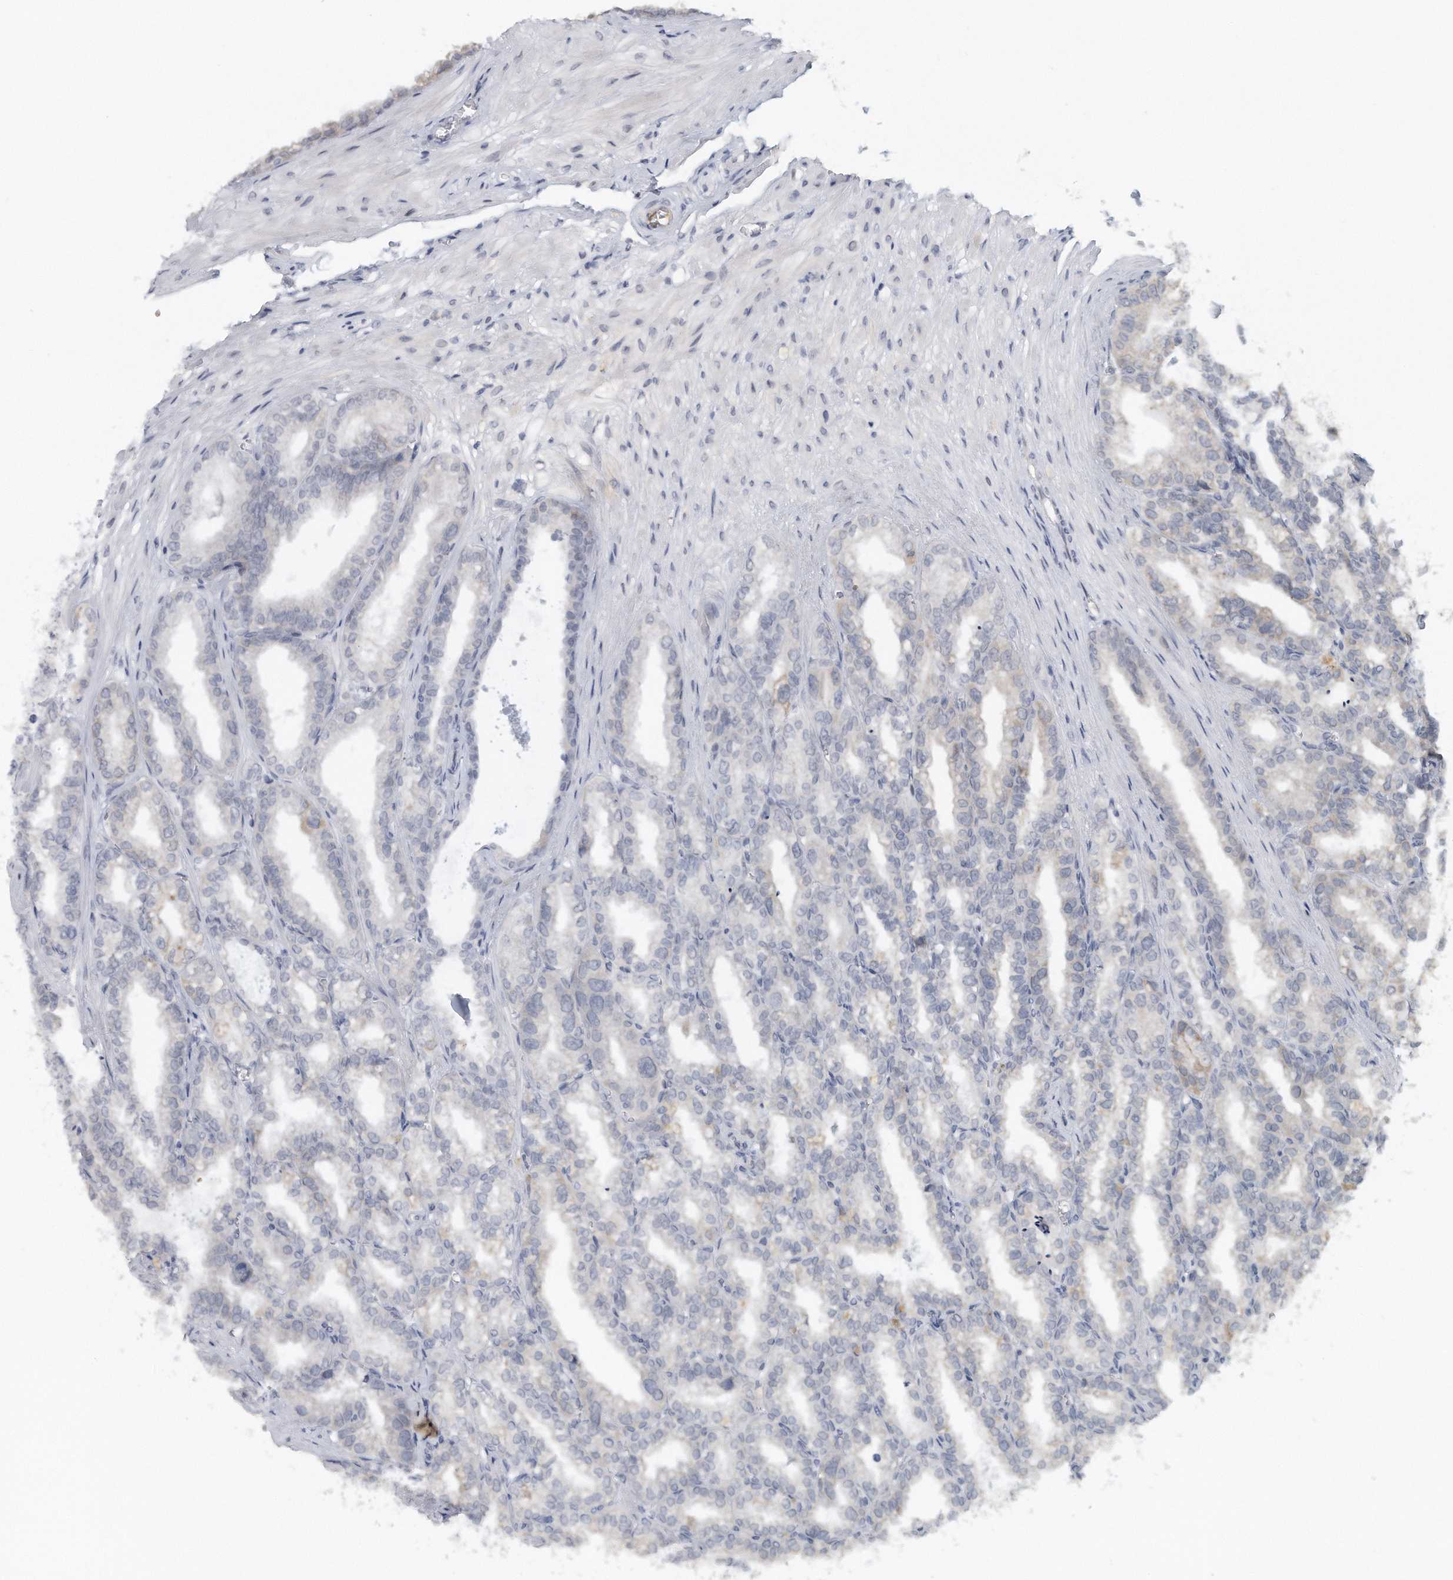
{"staining": {"intensity": "weak", "quantity": "<25%", "location": "cytoplasmic/membranous"}, "tissue": "seminal vesicle", "cell_type": "Glandular cells", "image_type": "normal", "snomed": [{"axis": "morphology", "description": "Normal tissue, NOS"}, {"axis": "topography", "description": "Prostate"}, {"axis": "topography", "description": "Seminal veicle"}], "caption": "IHC of benign human seminal vesicle exhibits no staining in glandular cells. (DAB (3,3'-diaminobenzidine) IHC, high magnification).", "gene": "DDX43", "patient": {"sex": "male", "age": 51}}